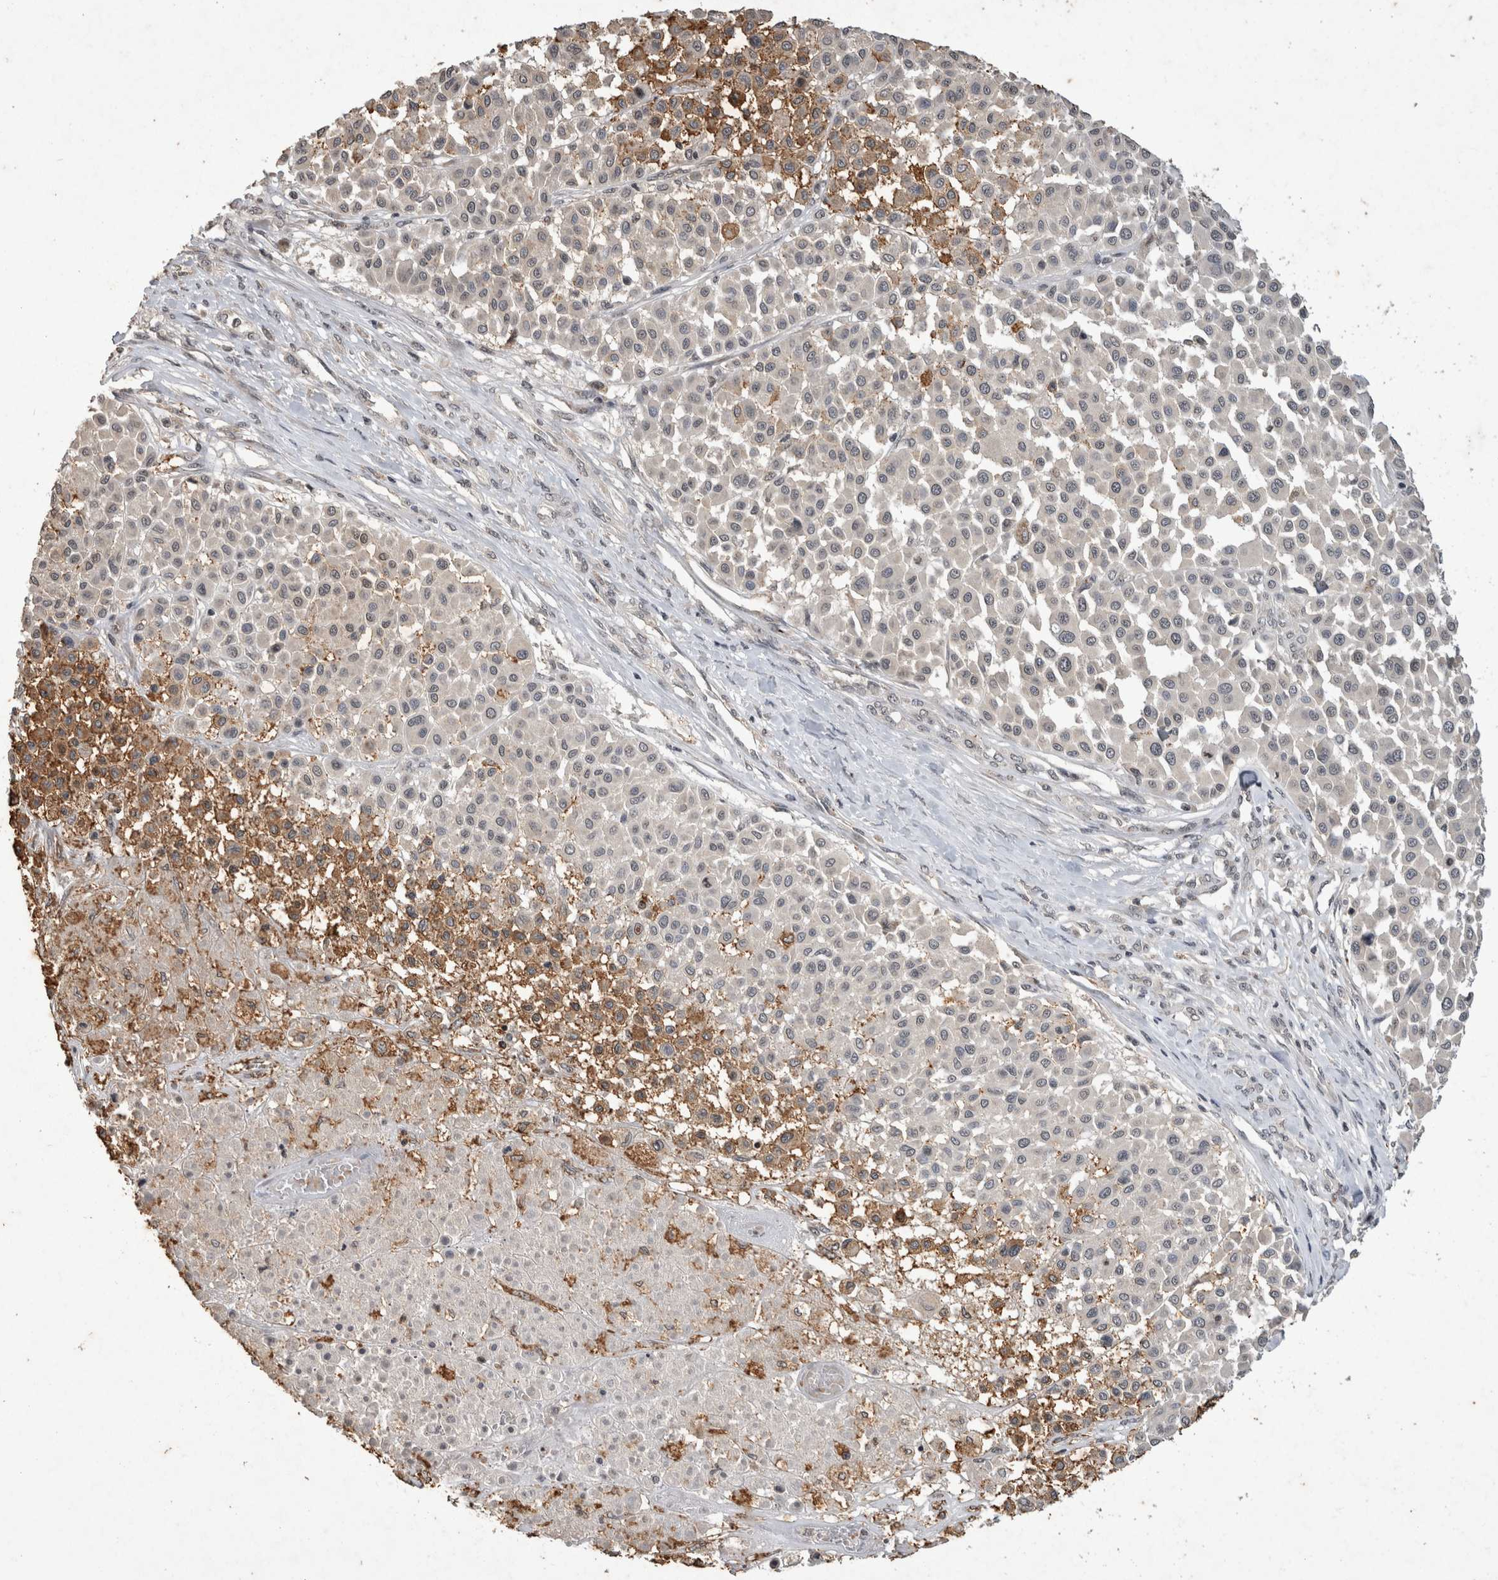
{"staining": {"intensity": "moderate", "quantity": "<25%", "location": "cytoplasmic/membranous"}, "tissue": "melanoma", "cell_type": "Tumor cells", "image_type": "cancer", "snomed": [{"axis": "morphology", "description": "Malignant melanoma, Metastatic site"}, {"axis": "topography", "description": "Soft tissue"}], "caption": "This image displays immunohistochemistry staining of human malignant melanoma (metastatic site), with low moderate cytoplasmic/membranous expression in about <25% of tumor cells.", "gene": "HRK", "patient": {"sex": "male", "age": 41}}